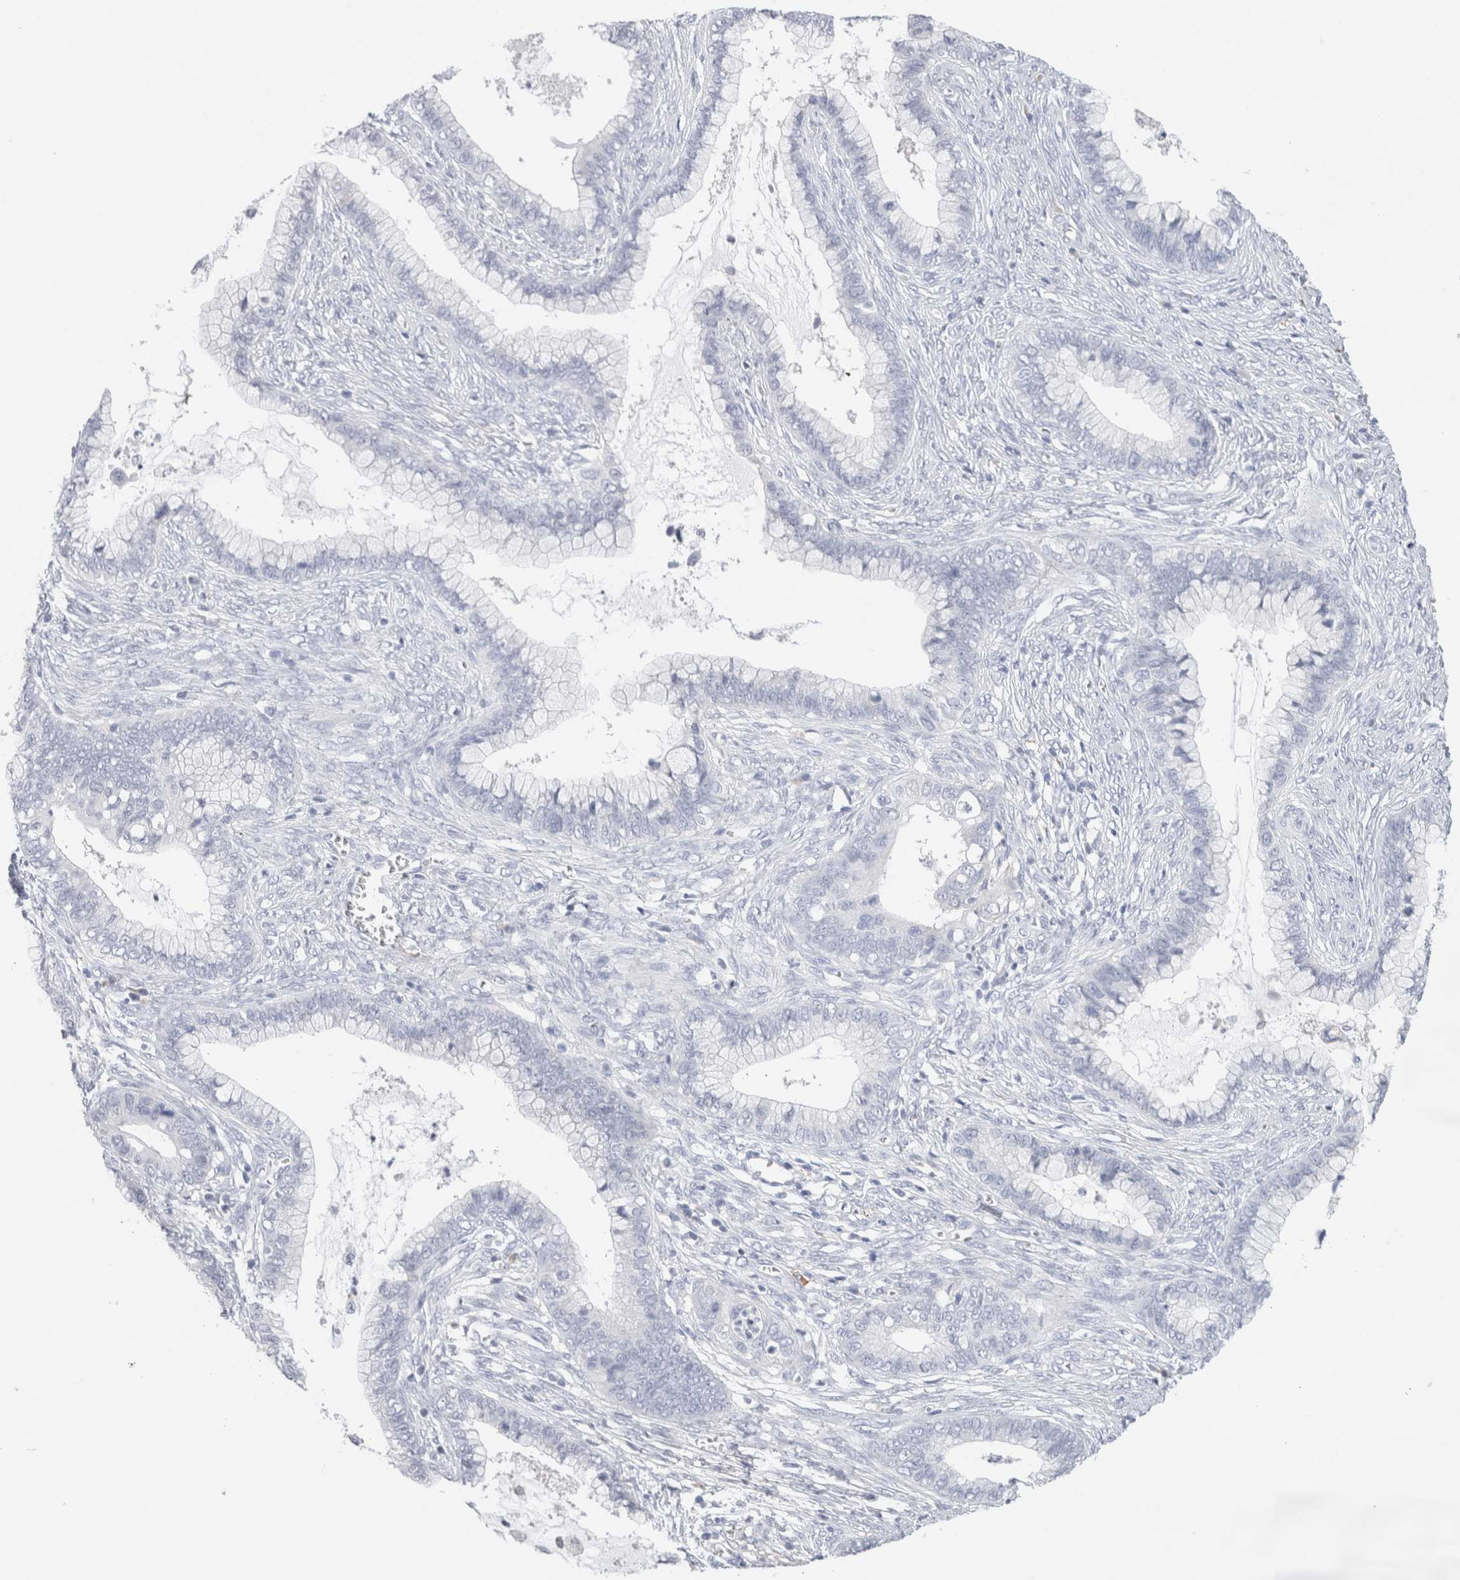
{"staining": {"intensity": "negative", "quantity": "none", "location": "none"}, "tissue": "cervical cancer", "cell_type": "Tumor cells", "image_type": "cancer", "snomed": [{"axis": "morphology", "description": "Adenocarcinoma, NOS"}, {"axis": "topography", "description": "Cervix"}], "caption": "Photomicrograph shows no significant protein positivity in tumor cells of cervical adenocarcinoma.", "gene": "LAMP3", "patient": {"sex": "female", "age": 44}}